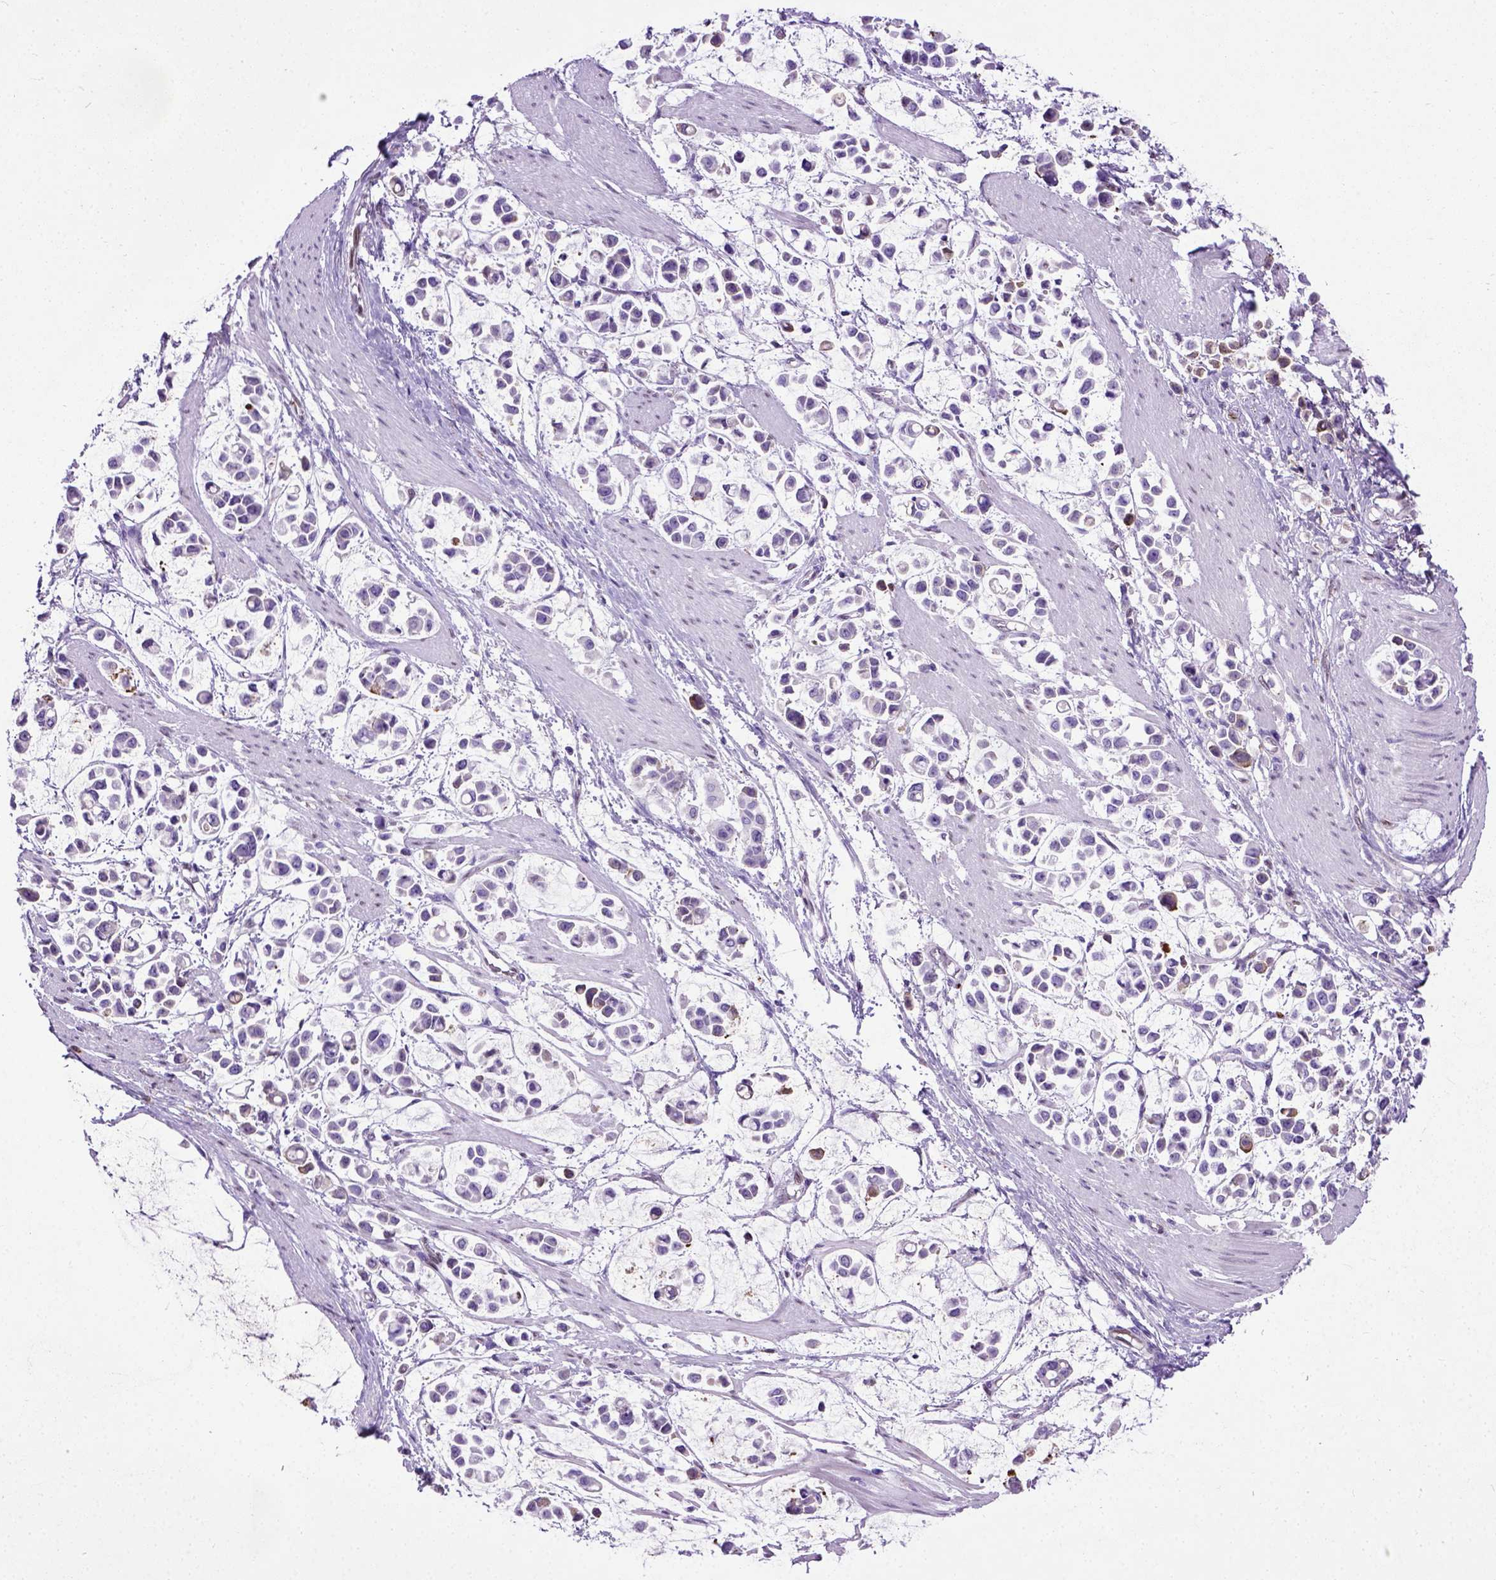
{"staining": {"intensity": "negative", "quantity": "none", "location": "none"}, "tissue": "stomach cancer", "cell_type": "Tumor cells", "image_type": "cancer", "snomed": [{"axis": "morphology", "description": "Adenocarcinoma, NOS"}, {"axis": "topography", "description": "Stomach"}], "caption": "DAB immunohistochemical staining of adenocarcinoma (stomach) exhibits no significant expression in tumor cells.", "gene": "ADAMTS8", "patient": {"sex": "male", "age": 82}}